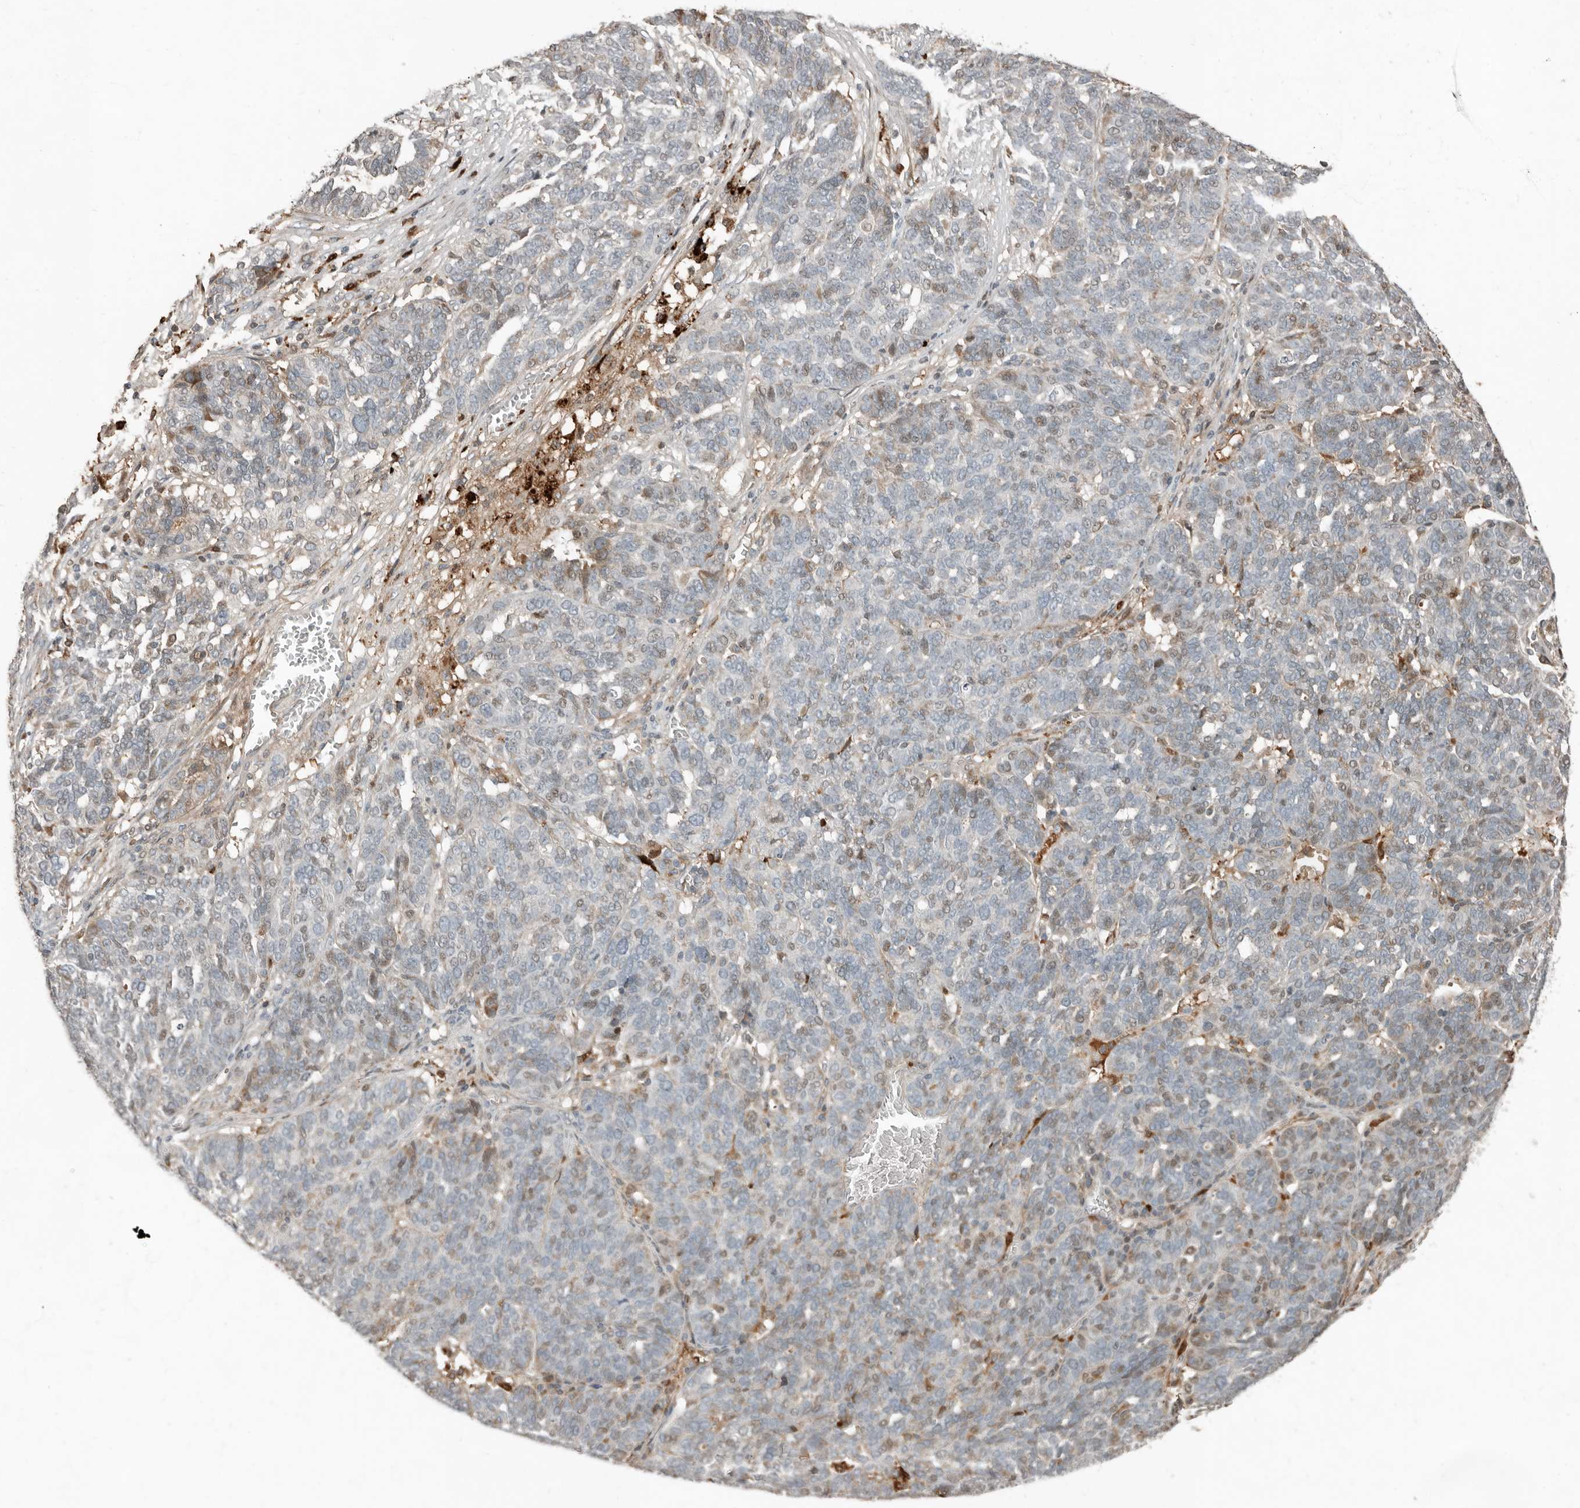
{"staining": {"intensity": "weak", "quantity": "<25%", "location": "cytoplasmic/membranous"}, "tissue": "ovarian cancer", "cell_type": "Tumor cells", "image_type": "cancer", "snomed": [{"axis": "morphology", "description": "Cystadenocarcinoma, serous, NOS"}, {"axis": "topography", "description": "Ovary"}], "caption": "Ovarian cancer was stained to show a protein in brown. There is no significant positivity in tumor cells.", "gene": "KLHL38", "patient": {"sex": "female", "age": 59}}